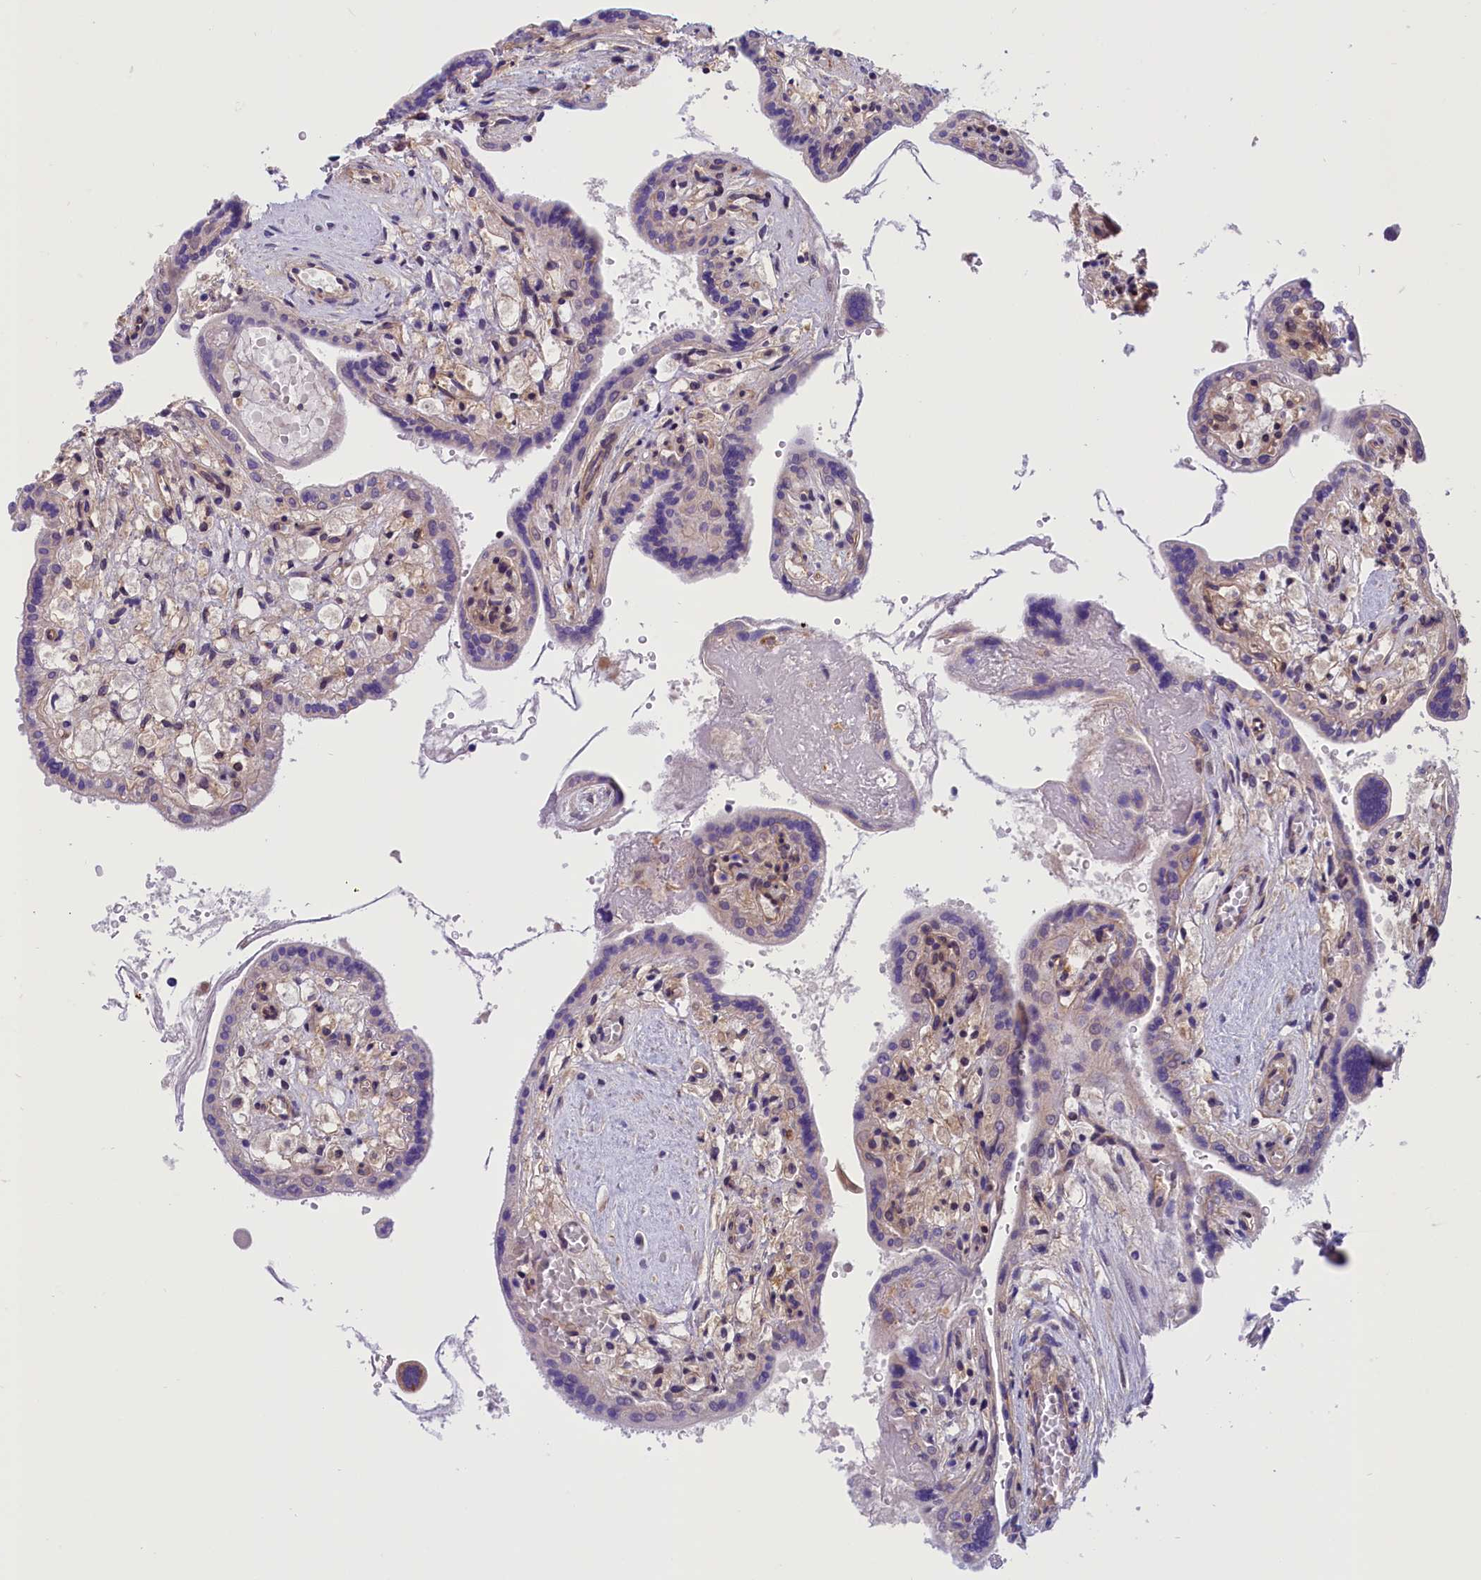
{"staining": {"intensity": "moderate", "quantity": "25%-75%", "location": "cytoplasmic/membranous"}, "tissue": "placenta", "cell_type": "Trophoblastic cells", "image_type": "normal", "snomed": [{"axis": "morphology", "description": "Normal tissue, NOS"}, {"axis": "topography", "description": "Placenta"}], "caption": "Brown immunohistochemical staining in normal human placenta displays moderate cytoplasmic/membranous expression in about 25%-75% of trophoblastic cells.", "gene": "TBCB", "patient": {"sex": "female", "age": 37}}